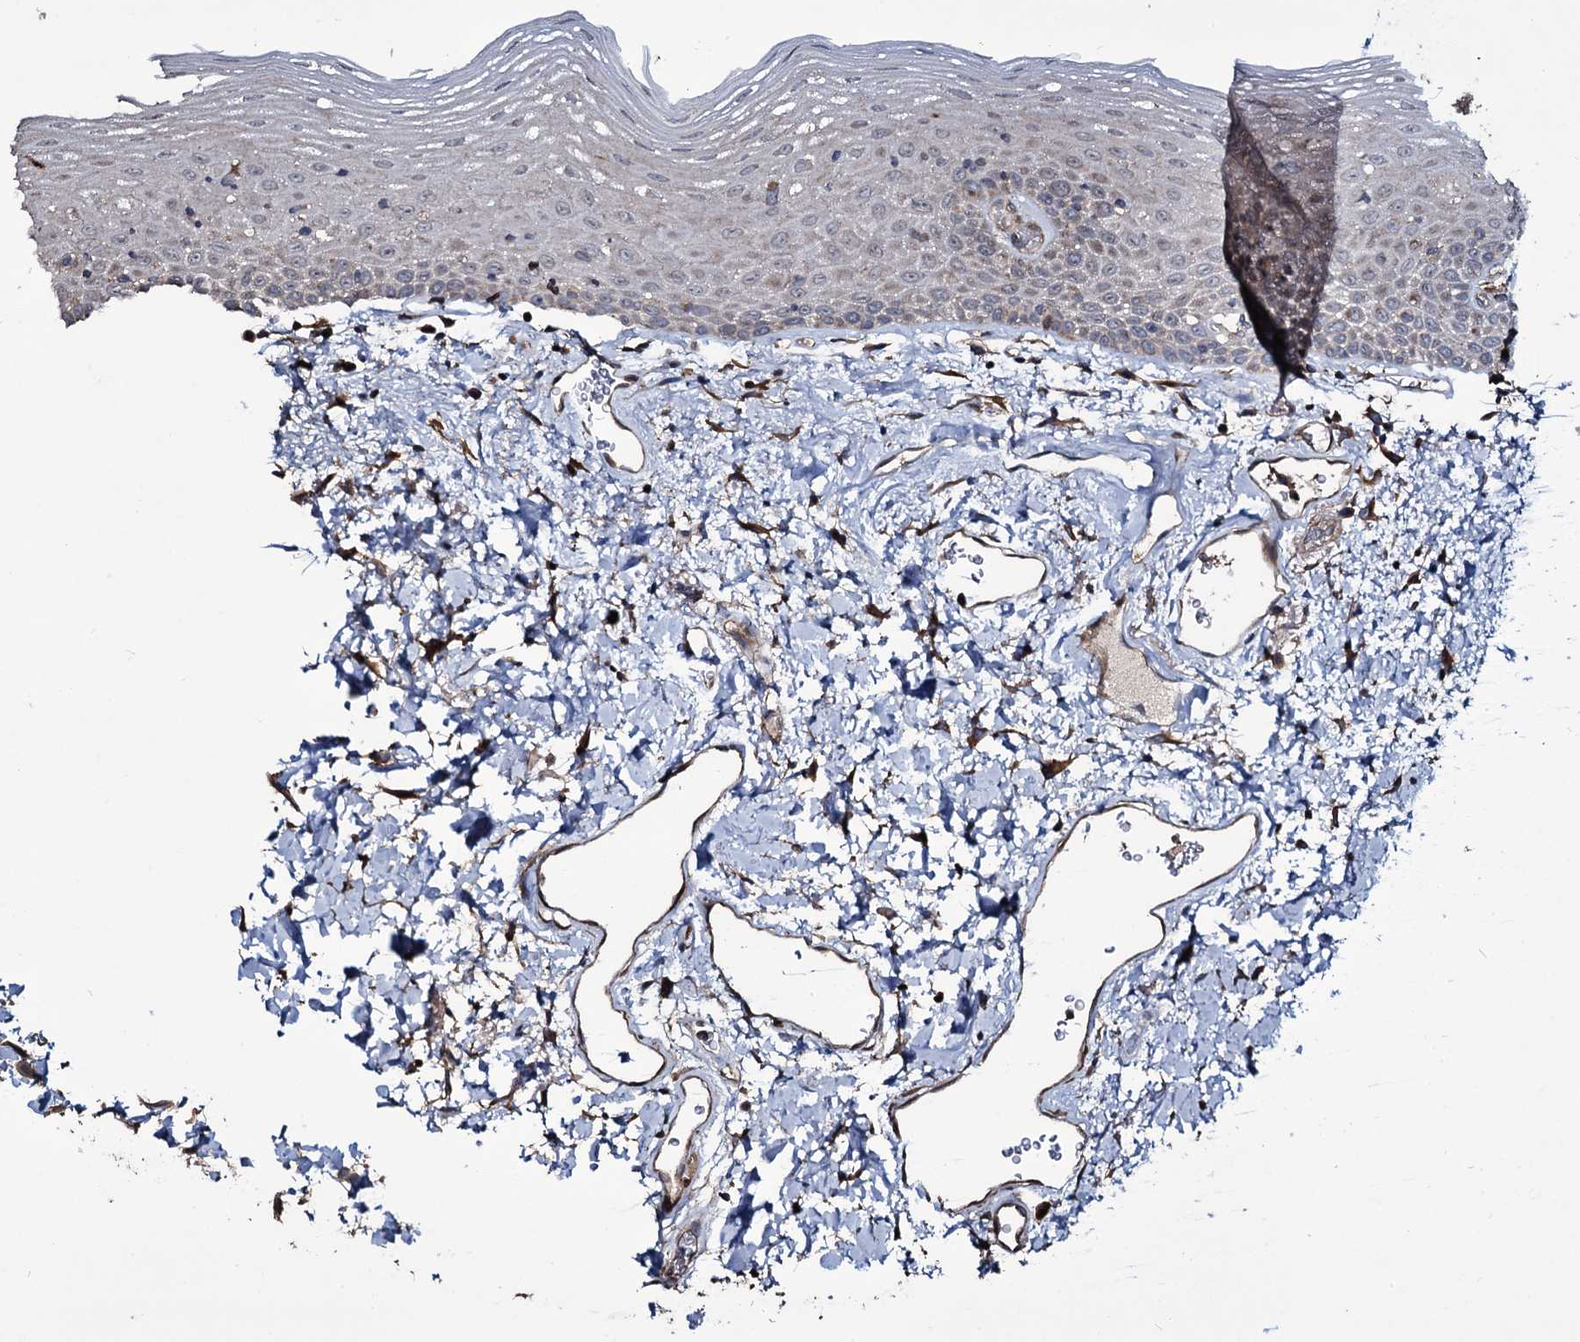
{"staining": {"intensity": "weak", "quantity": "<25%", "location": "cytoplasmic/membranous"}, "tissue": "oral mucosa", "cell_type": "Squamous epithelial cells", "image_type": "normal", "snomed": [{"axis": "morphology", "description": "Normal tissue, NOS"}, {"axis": "topography", "description": "Oral tissue"}], "caption": "Micrograph shows no significant protein staining in squamous epithelial cells of unremarkable oral mucosa. Brightfield microscopy of immunohistochemistry stained with DAB (brown) and hematoxylin (blue), captured at high magnification.", "gene": "WIPF3", "patient": {"sex": "male", "age": 74}}